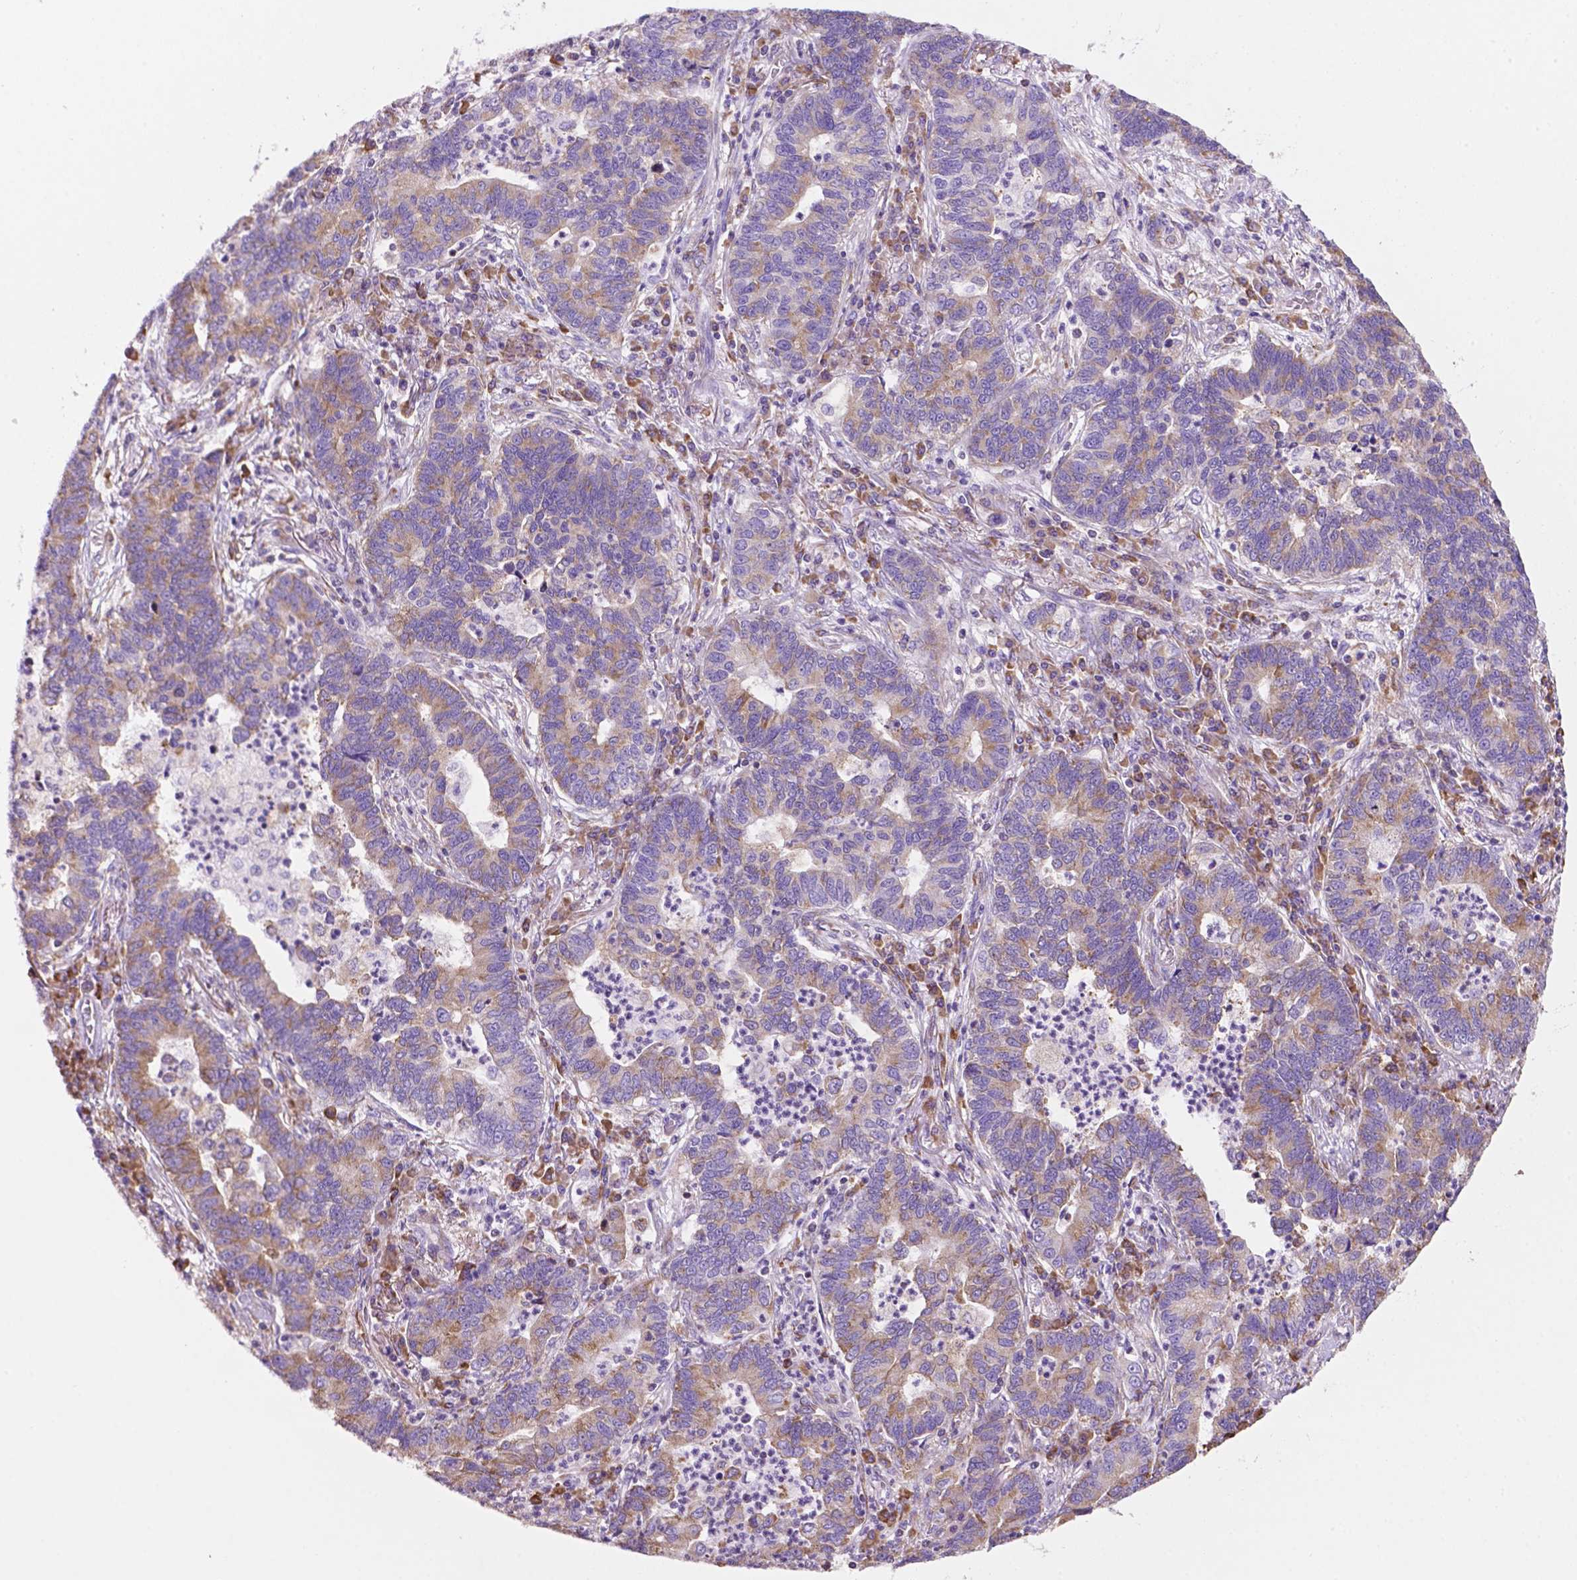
{"staining": {"intensity": "moderate", "quantity": "25%-75%", "location": "cytoplasmic/membranous"}, "tissue": "lung cancer", "cell_type": "Tumor cells", "image_type": "cancer", "snomed": [{"axis": "morphology", "description": "Adenocarcinoma, NOS"}, {"axis": "topography", "description": "Lung"}], "caption": "High-power microscopy captured an immunohistochemistry image of adenocarcinoma (lung), revealing moderate cytoplasmic/membranous positivity in approximately 25%-75% of tumor cells.", "gene": "RPL29", "patient": {"sex": "female", "age": 57}}